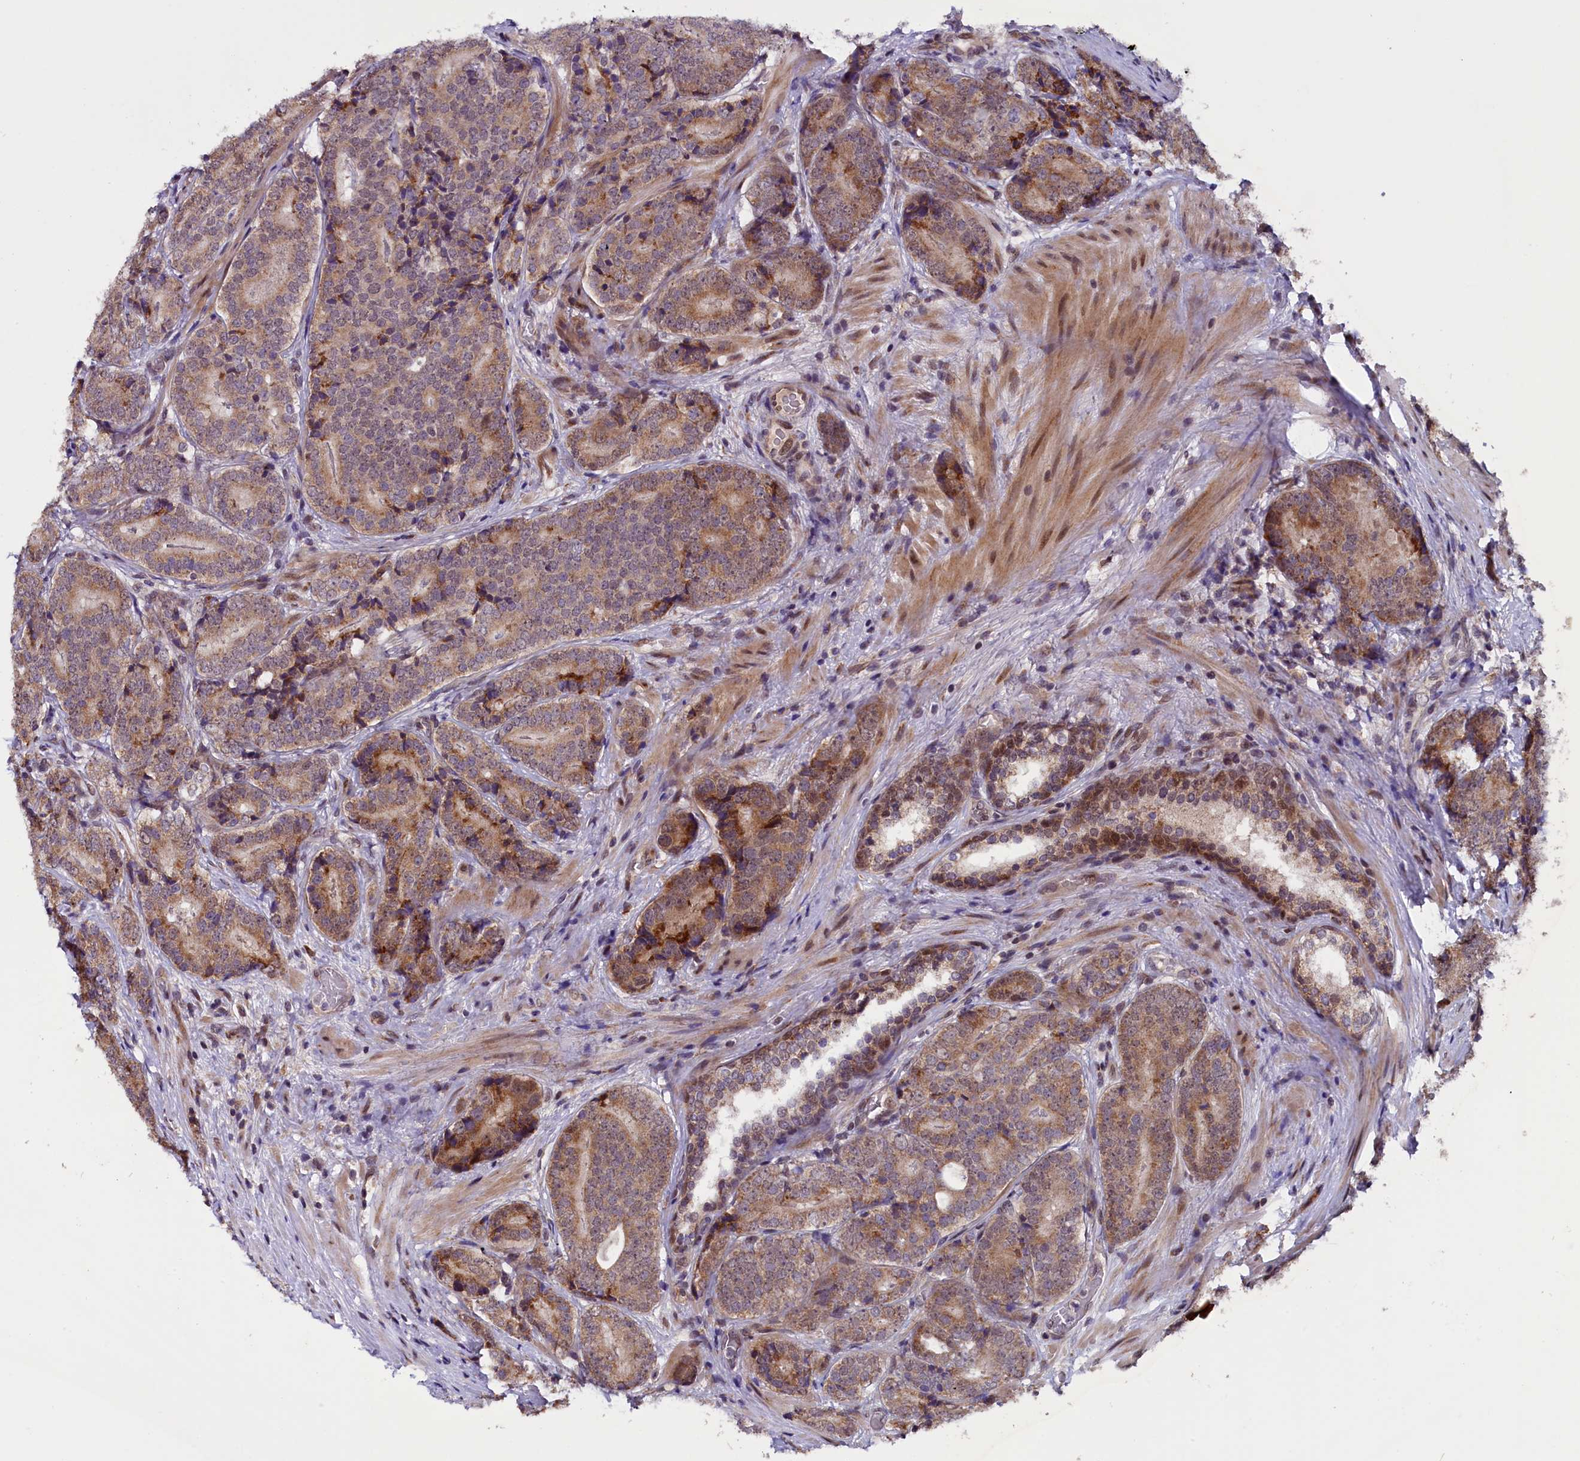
{"staining": {"intensity": "moderate", "quantity": ">75%", "location": "cytoplasmic/membranous"}, "tissue": "prostate cancer", "cell_type": "Tumor cells", "image_type": "cancer", "snomed": [{"axis": "morphology", "description": "Adenocarcinoma, High grade"}, {"axis": "topography", "description": "Prostate"}], "caption": "Immunohistochemistry (IHC) of prostate cancer (adenocarcinoma (high-grade)) shows medium levels of moderate cytoplasmic/membranous staining in approximately >75% of tumor cells.", "gene": "RPUSD2", "patient": {"sex": "male", "age": 56}}